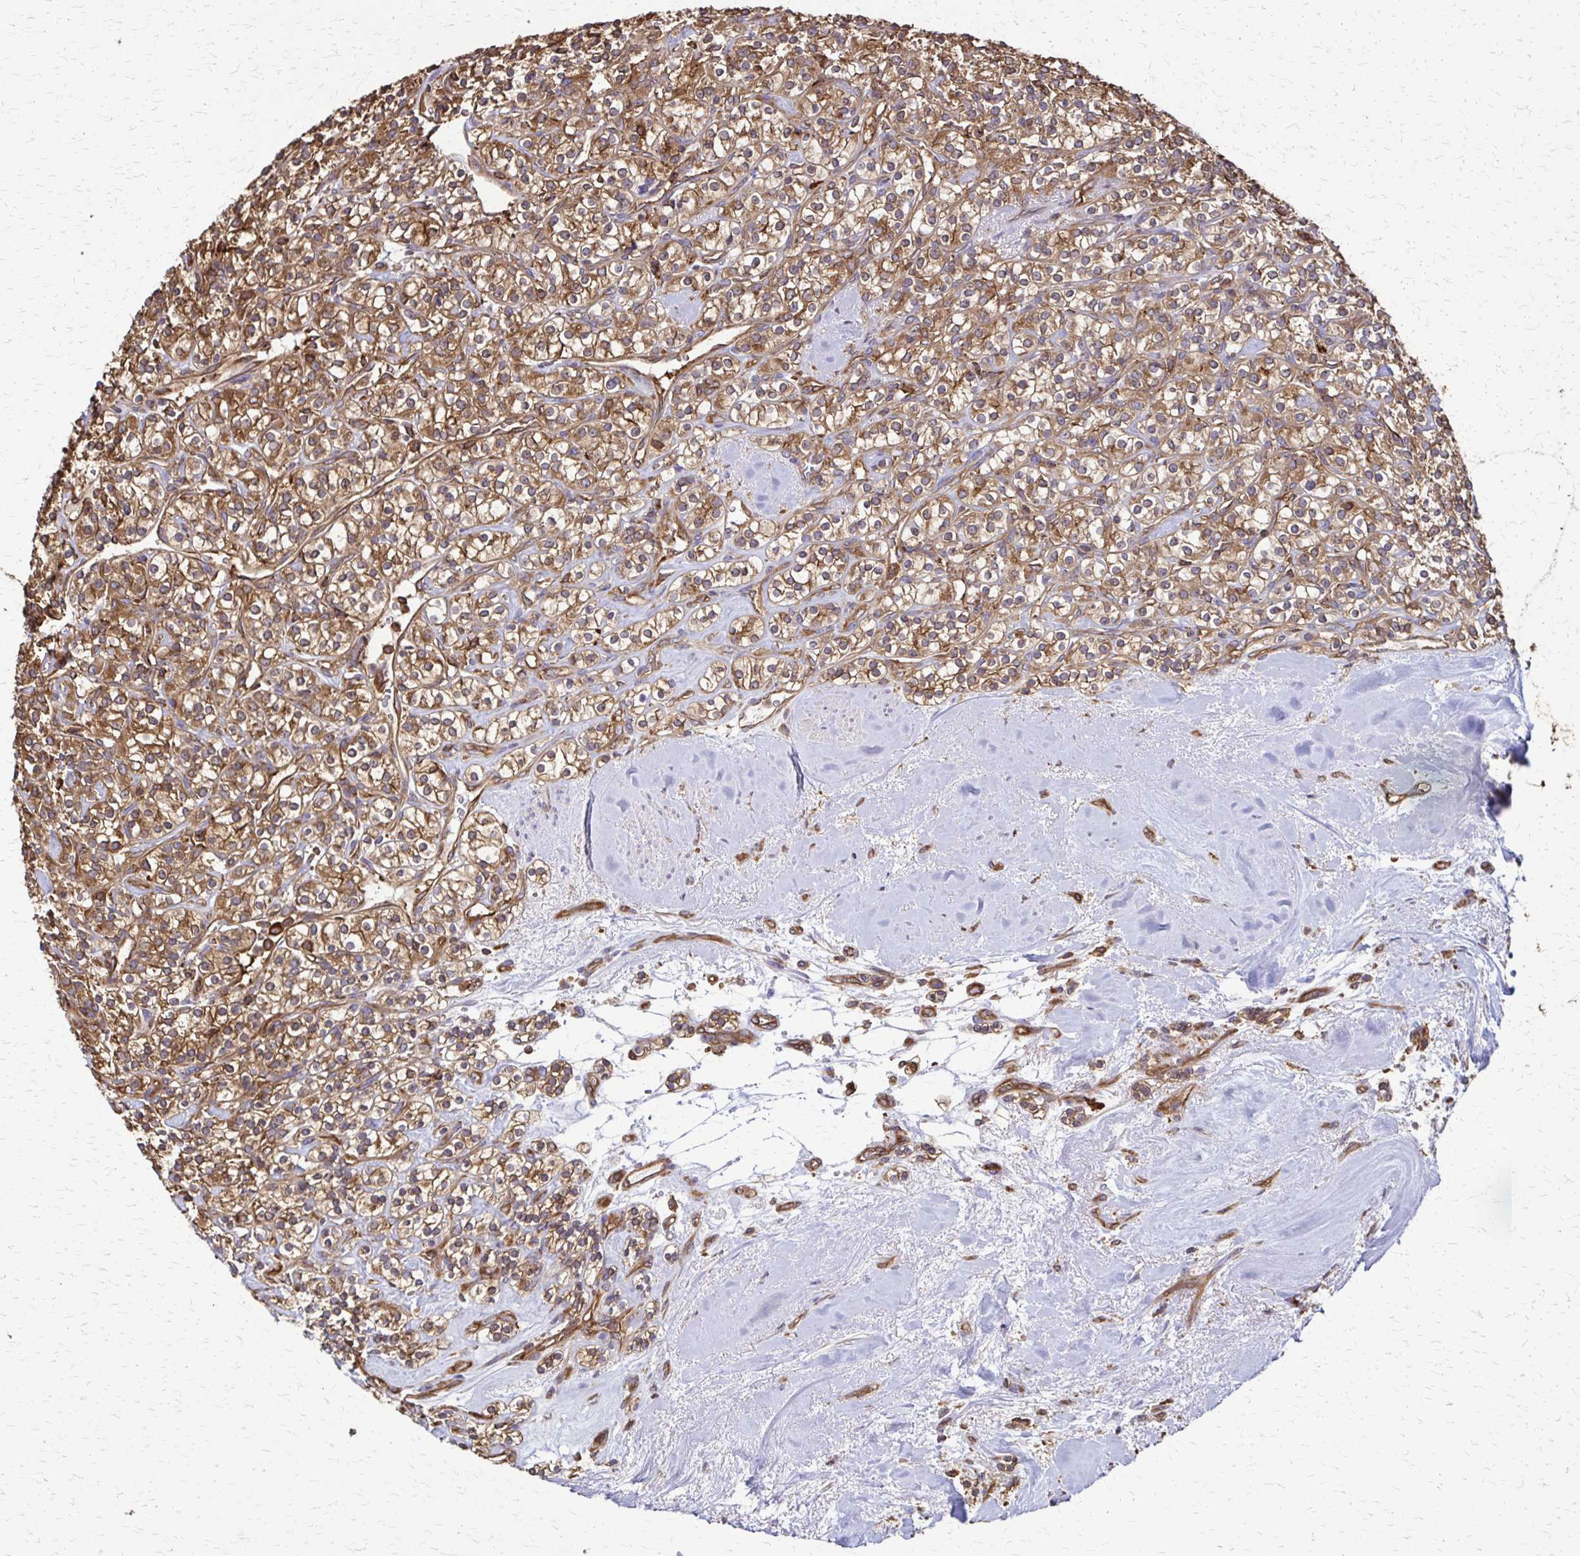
{"staining": {"intensity": "moderate", "quantity": ">75%", "location": "cytoplasmic/membranous"}, "tissue": "renal cancer", "cell_type": "Tumor cells", "image_type": "cancer", "snomed": [{"axis": "morphology", "description": "Adenocarcinoma, NOS"}, {"axis": "topography", "description": "Kidney"}], "caption": "The immunohistochemical stain highlights moderate cytoplasmic/membranous positivity in tumor cells of renal cancer (adenocarcinoma) tissue.", "gene": "EEF2", "patient": {"sex": "male", "age": 77}}